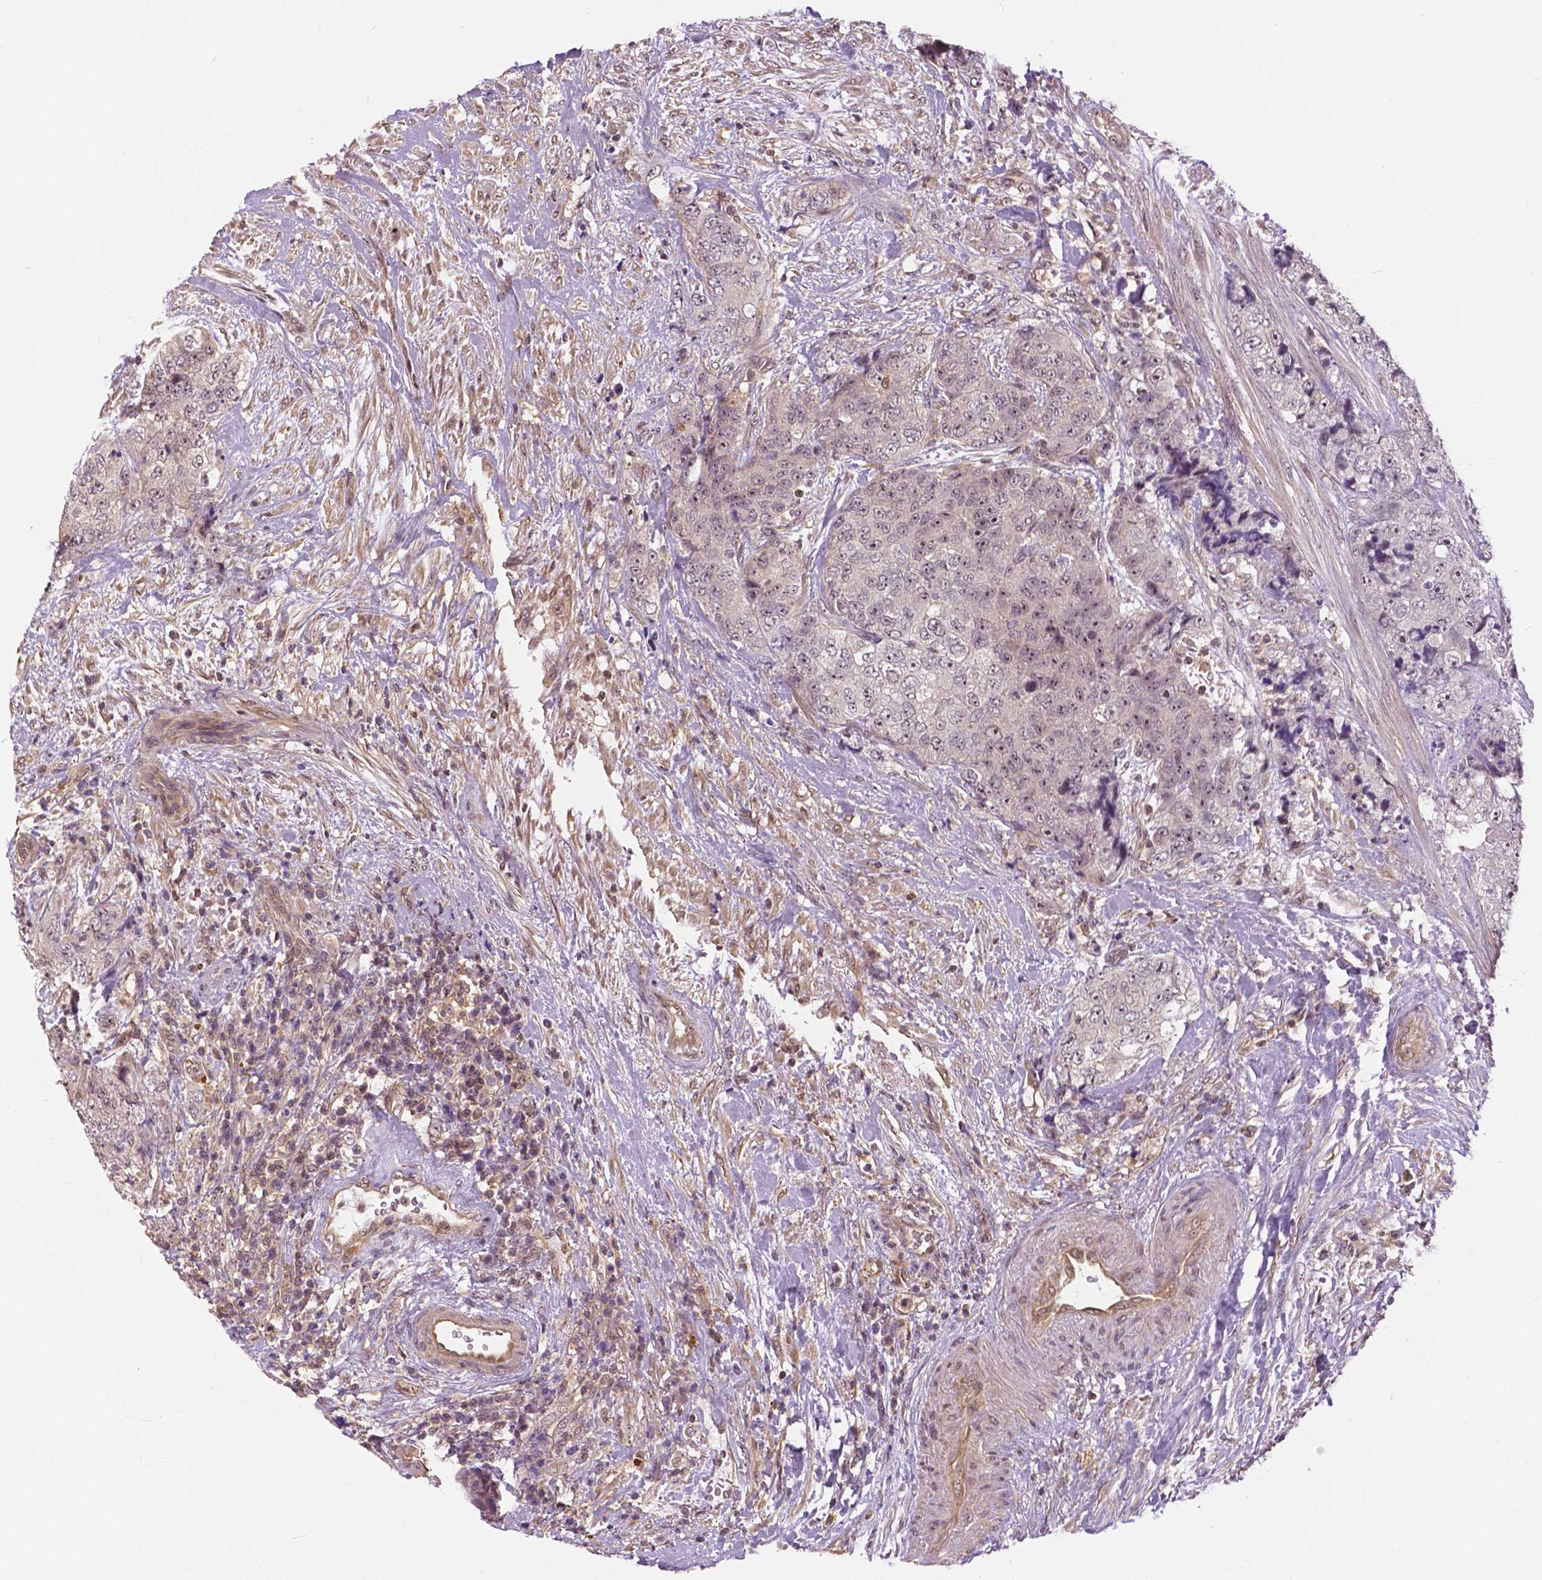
{"staining": {"intensity": "negative", "quantity": "none", "location": "none"}, "tissue": "urothelial cancer", "cell_type": "Tumor cells", "image_type": "cancer", "snomed": [{"axis": "morphology", "description": "Urothelial carcinoma, High grade"}, {"axis": "topography", "description": "Urinary bladder"}], "caption": "IHC of human high-grade urothelial carcinoma displays no staining in tumor cells.", "gene": "ANXA13", "patient": {"sex": "female", "age": 78}}